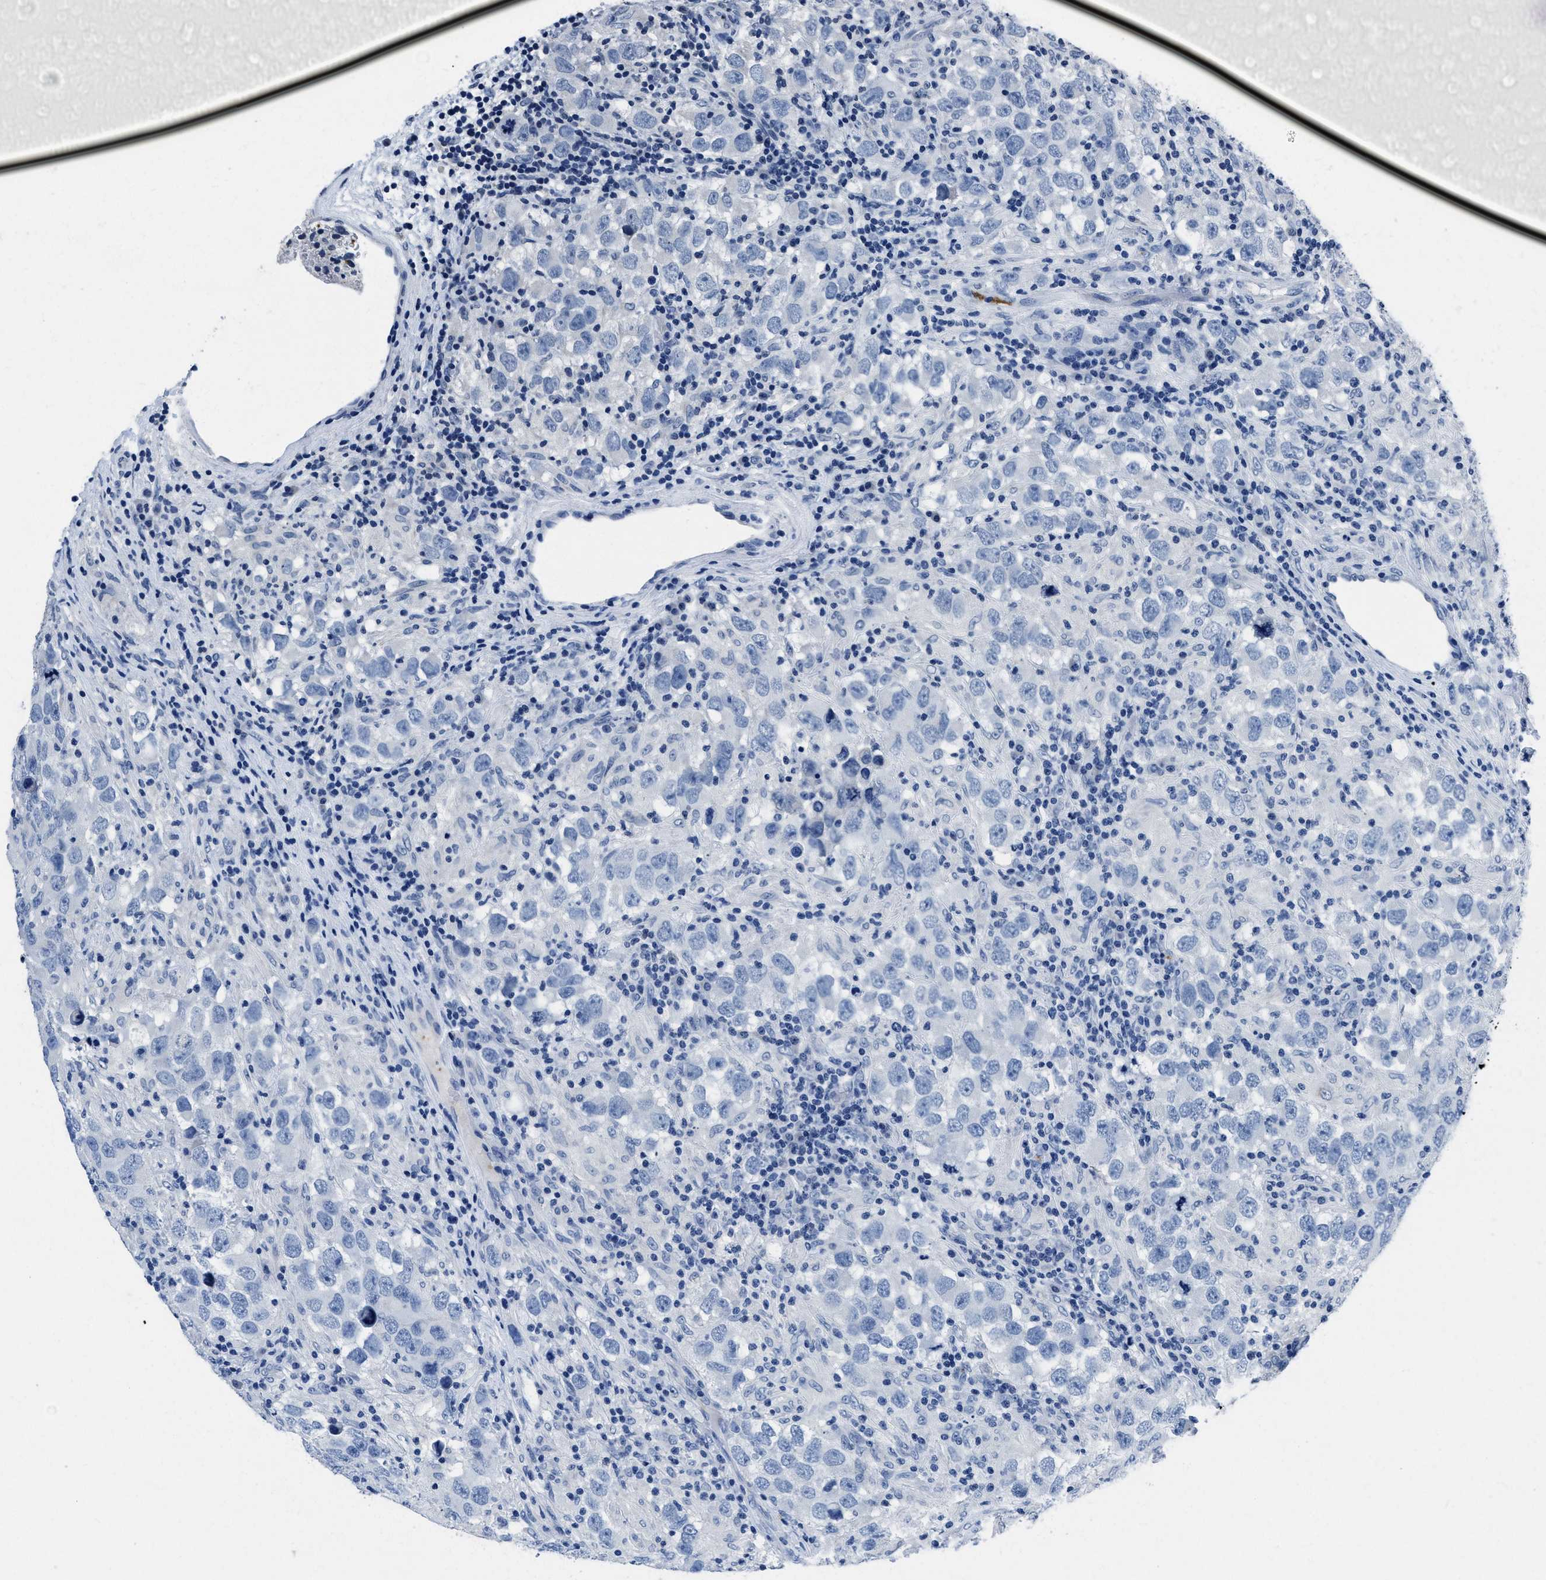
{"staining": {"intensity": "negative", "quantity": "none", "location": "none"}, "tissue": "testis cancer", "cell_type": "Tumor cells", "image_type": "cancer", "snomed": [{"axis": "morphology", "description": "Carcinoma, Embryonal, NOS"}, {"axis": "topography", "description": "Testis"}], "caption": "Protein analysis of testis cancer (embryonal carcinoma) exhibits no significant positivity in tumor cells. The staining was performed using DAB (3,3'-diaminobenzidine) to visualize the protein expression in brown, while the nuclei were stained in blue with hematoxylin (Magnification: 20x).", "gene": "ITGA2B", "patient": {"sex": "male", "age": 21}}